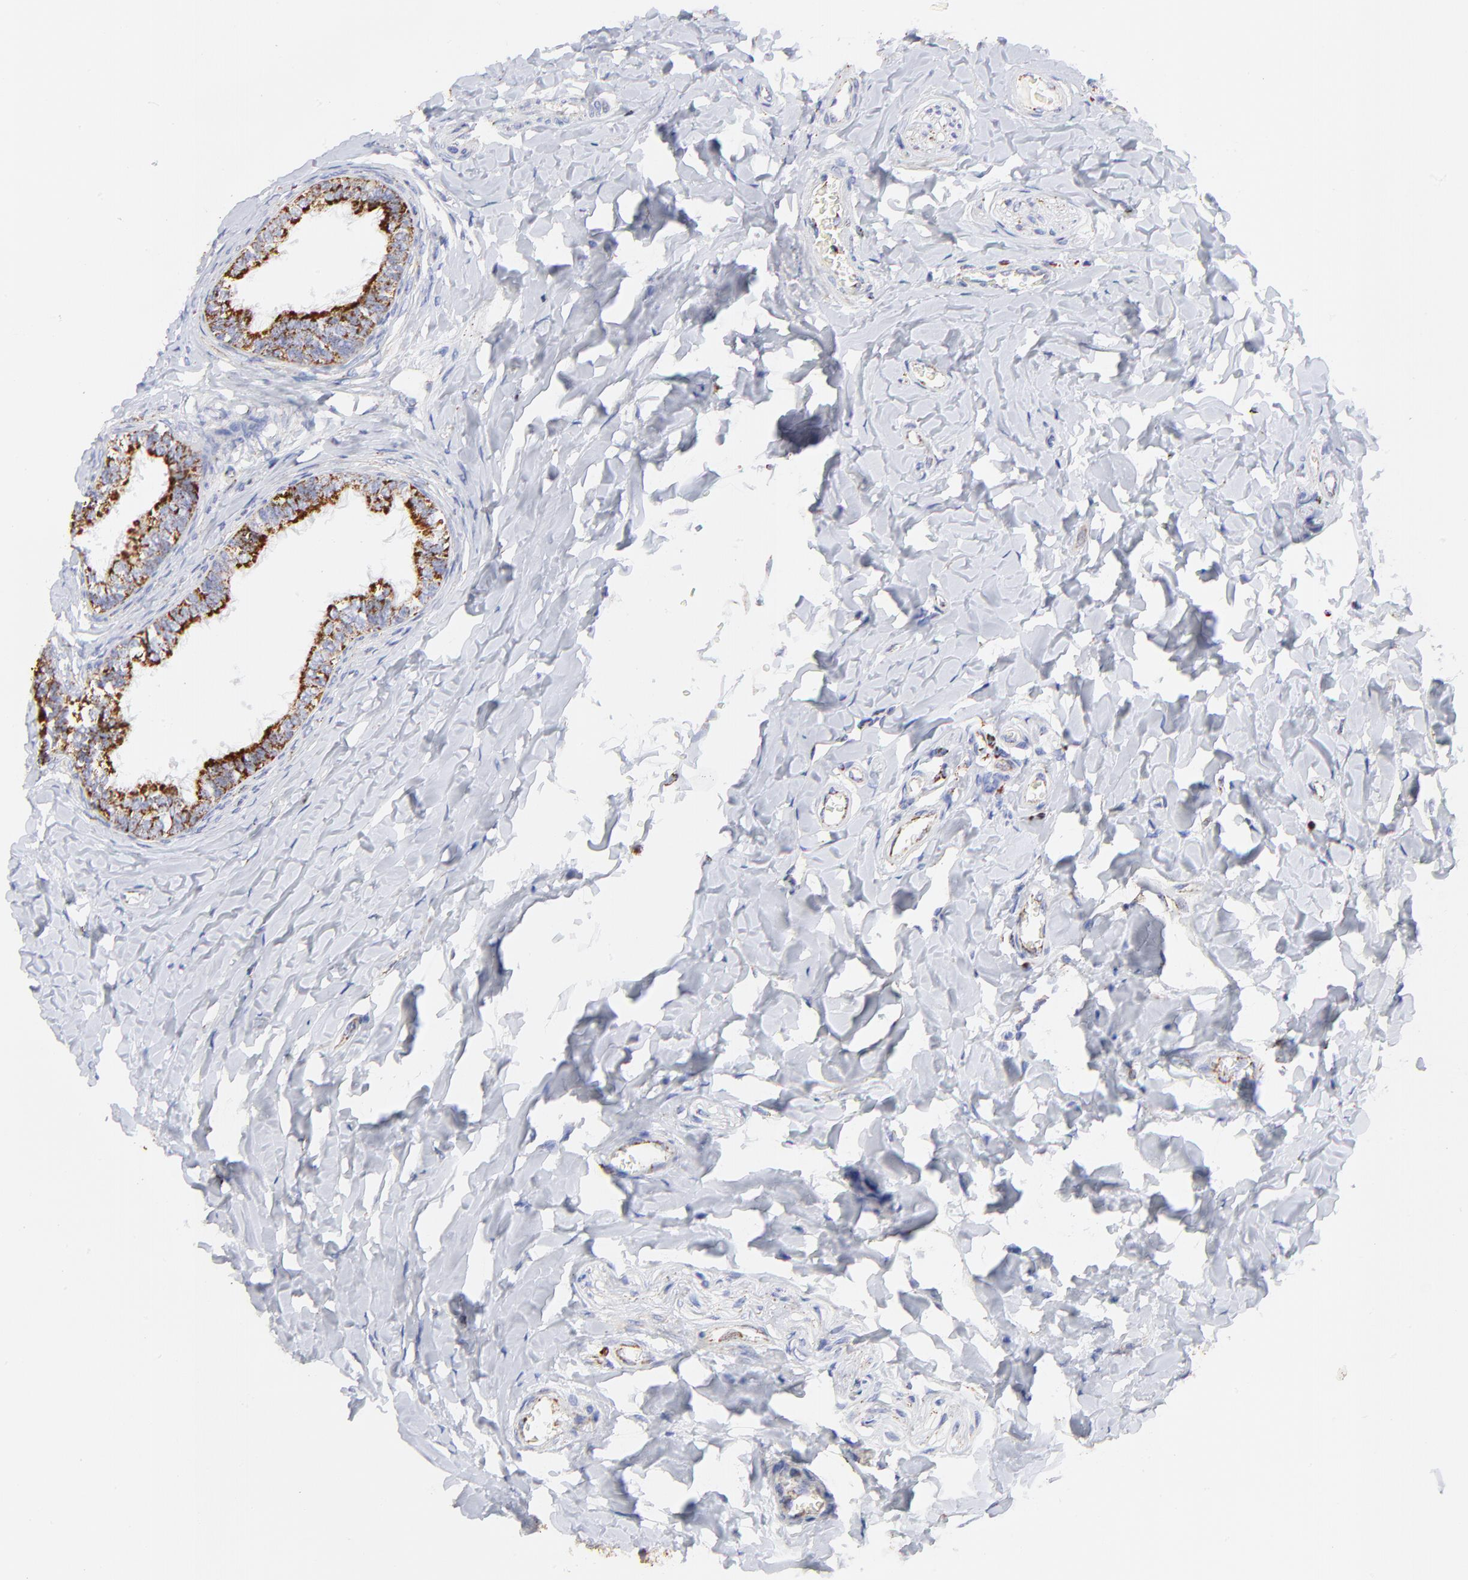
{"staining": {"intensity": "moderate", "quantity": ">75%", "location": "cytoplasmic/membranous"}, "tissue": "epididymis", "cell_type": "Glandular cells", "image_type": "normal", "snomed": [{"axis": "morphology", "description": "Normal tissue, NOS"}, {"axis": "topography", "description": "Soft tissue"}, {"axis": "topography", "description": "Epididymis"}], "caption": "Protein expression by immunohistochemistry displays moderate cytoplasmic/membranous staining in approximately >75% of glandular cells in unremarkable epididymis.", "gene": "COX4I1", "patient": {"sex": "male", "age": 26}}